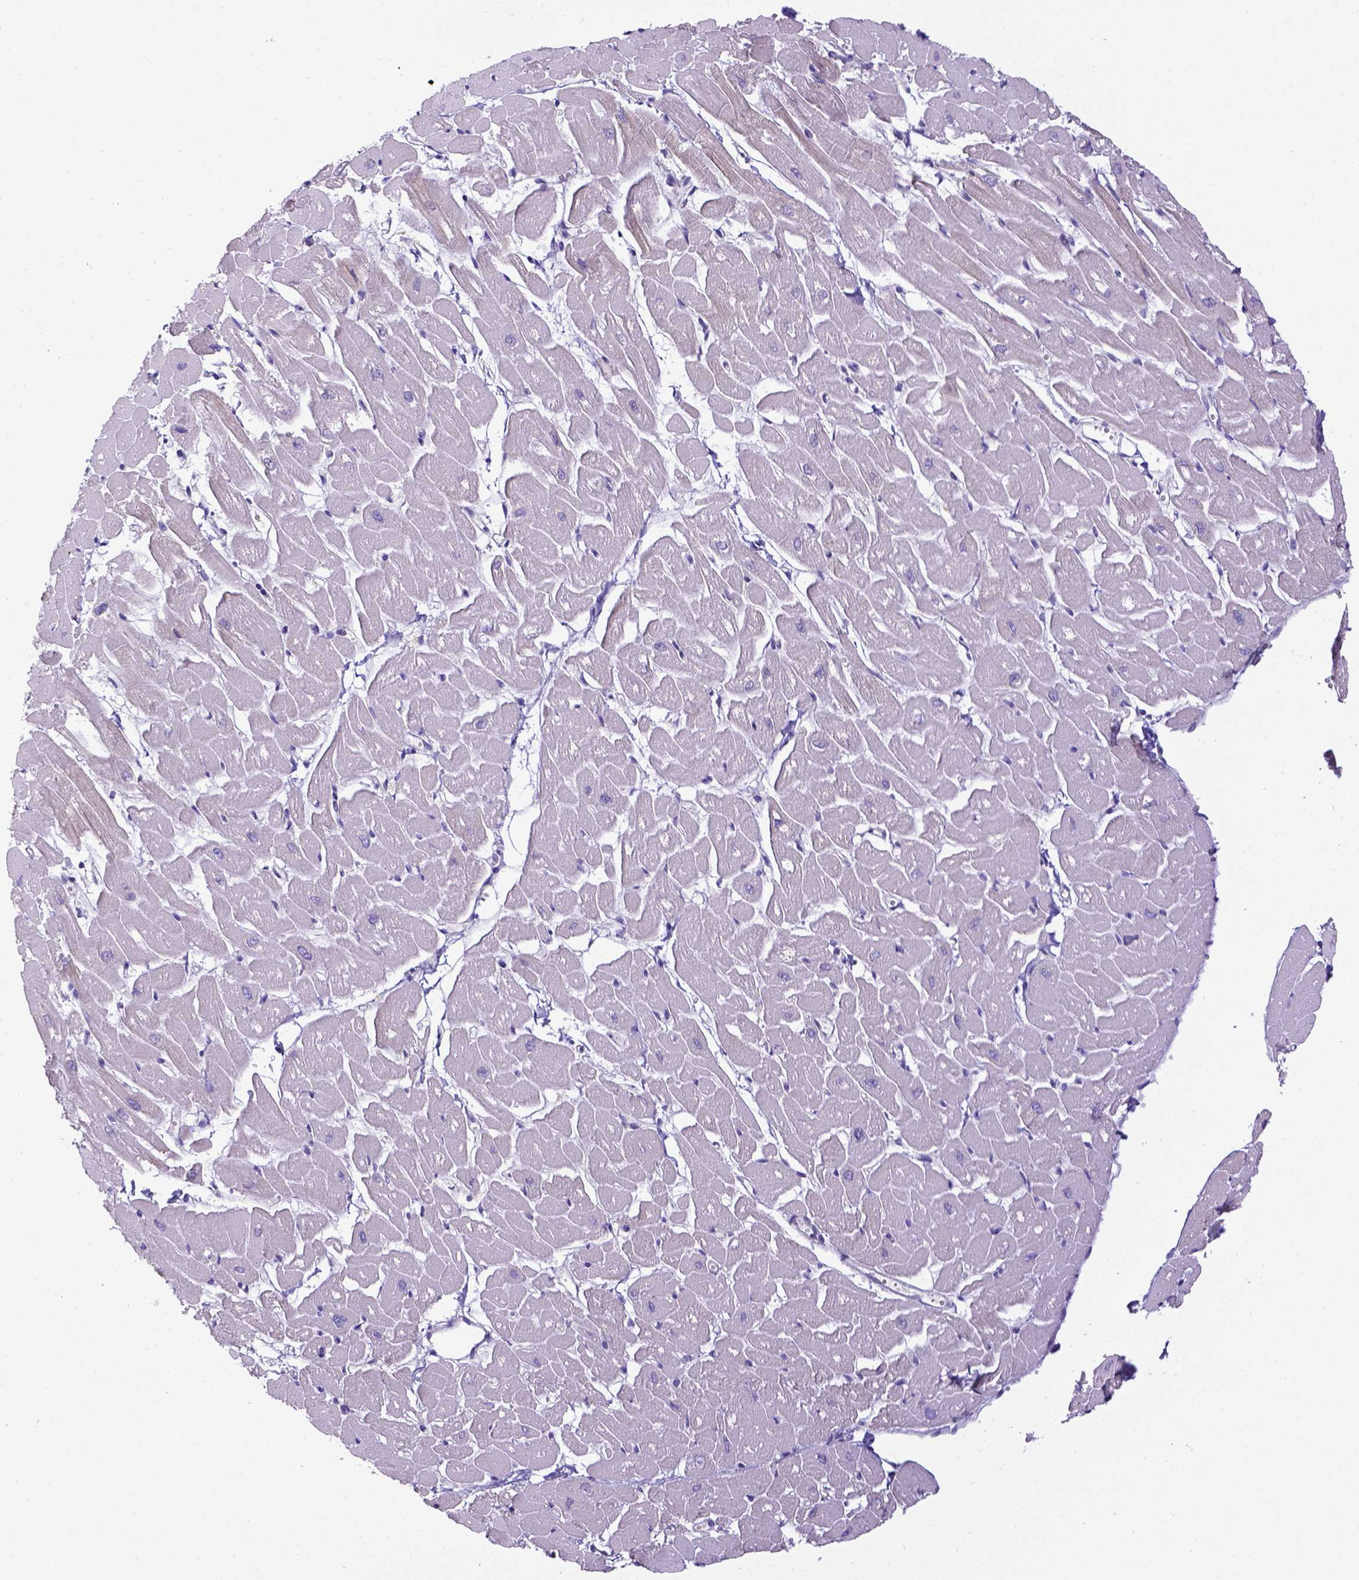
{"staining": {"intensity": "negative", "quantity": "none", "location": "none"}, "tissue": "heart muscle", "cell_type": "Cardiomyocytes", "image_type": "normal", "snomed": [{"axis": "morphology", "description": "Normal tissue, NOS"}, {"axis": "topography", "description": "Heart"}], "caption": "Immunohistochemistry micrograph of benign human heart muscle stained for a protein (brown), which exhibits no expression in cardiomyocytes. (Brightfield microscopy of DAB (3,3'-diaminobenzidine) IHC at high magnification).", "gene": "CD40", "patient": {"sex": "male", "age": 57}}